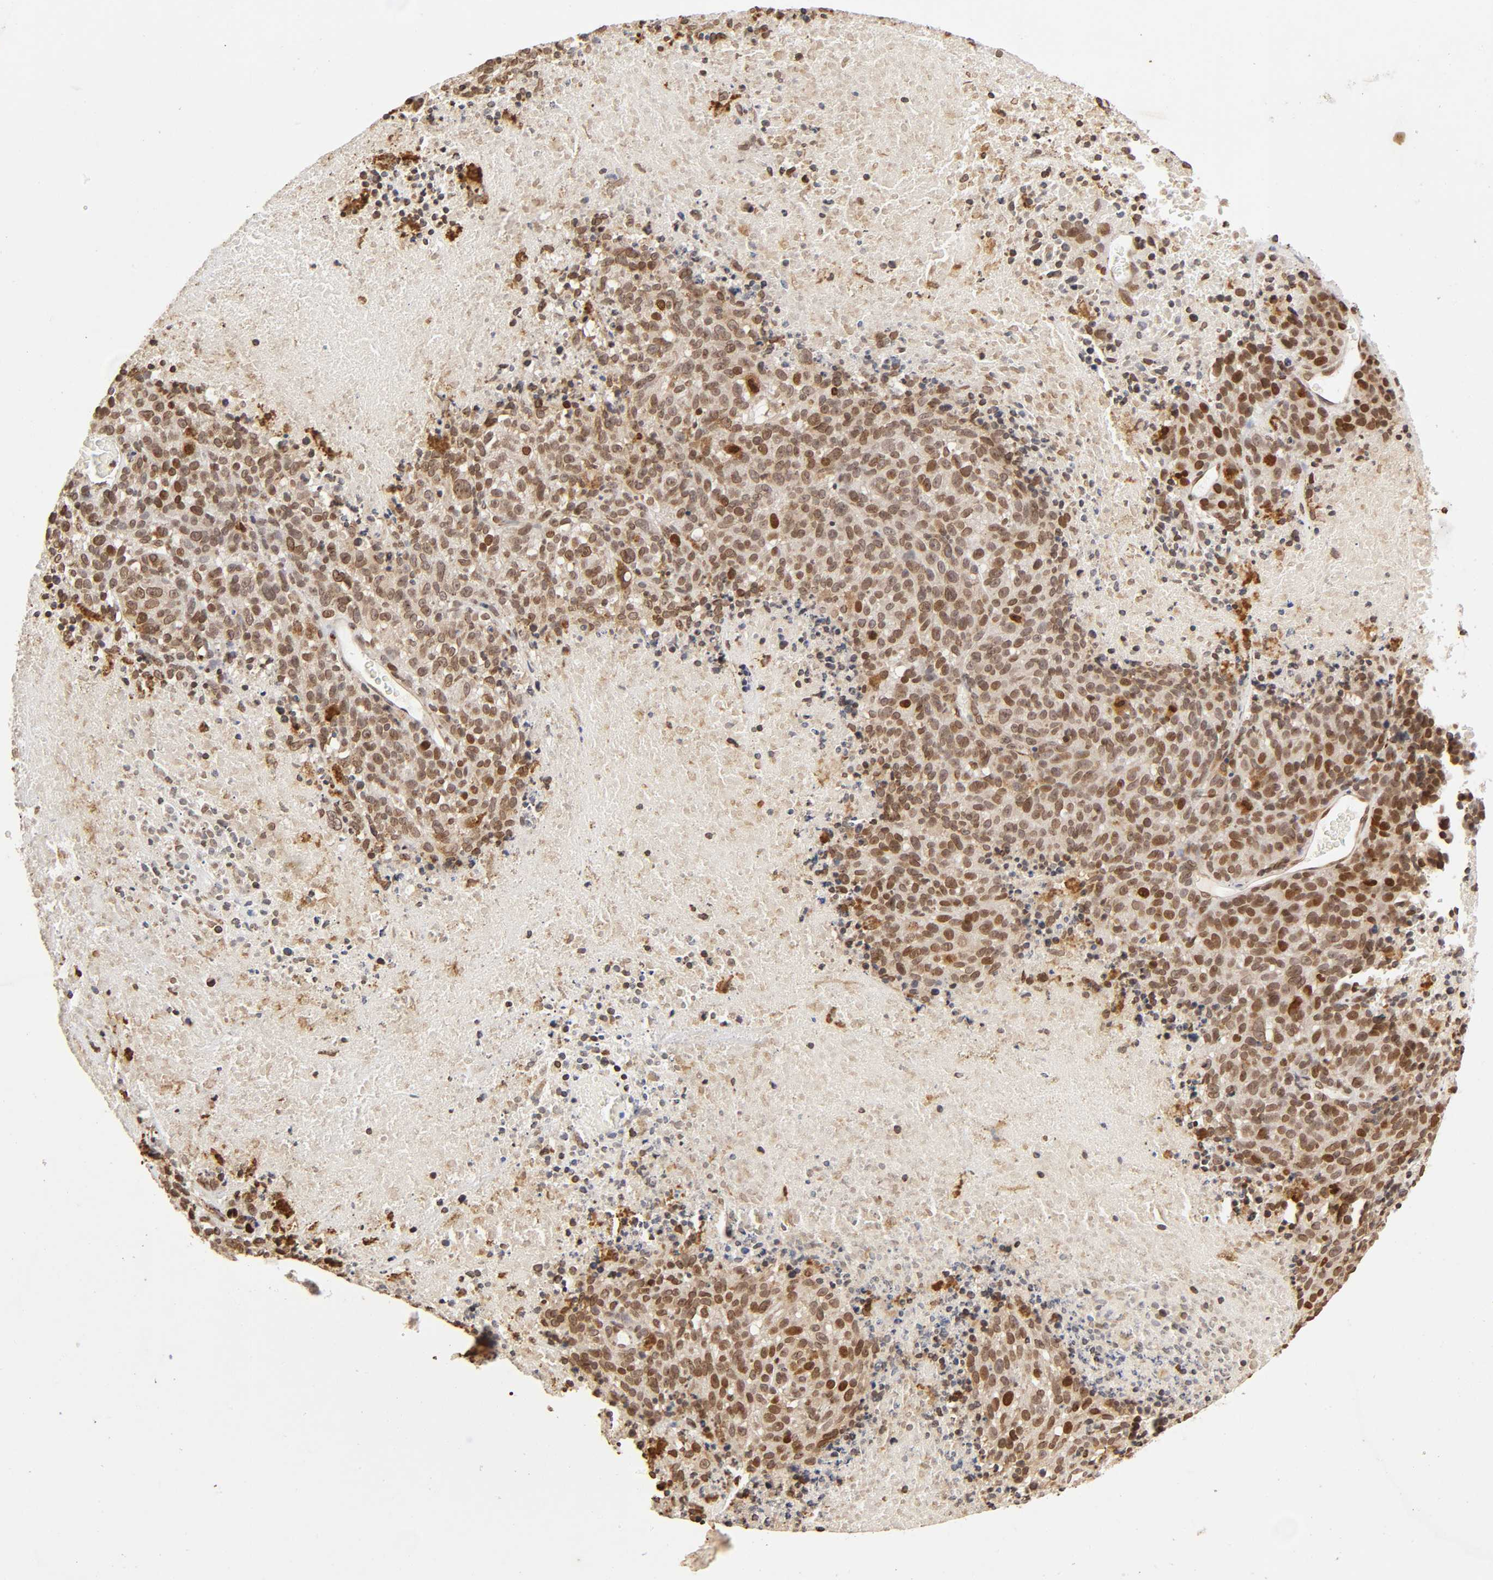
{"staining": {"intensity": "moderate", "quantity": ">75%", "location": "cytoplasmic/membranous,nuclear"}, "tissue": "melanoma", "cell_type": "Tumor cells", "image_type": "cancer", "snomed": [{"axis": "morphology", "description": "Malignant melanoma, Metastatic site"}, {"axis": "topography", "description": "Cerebral cortex"}], "caption": "A medium amount of moderate cytoplasmic/membranous and nuclear positivity is identified in approximately >75% of tumor cells in melanoma tissue. Nuclei are stained in blue.", "gene": "MLLT6", "patient": {"sex": "female", "age": 52}}